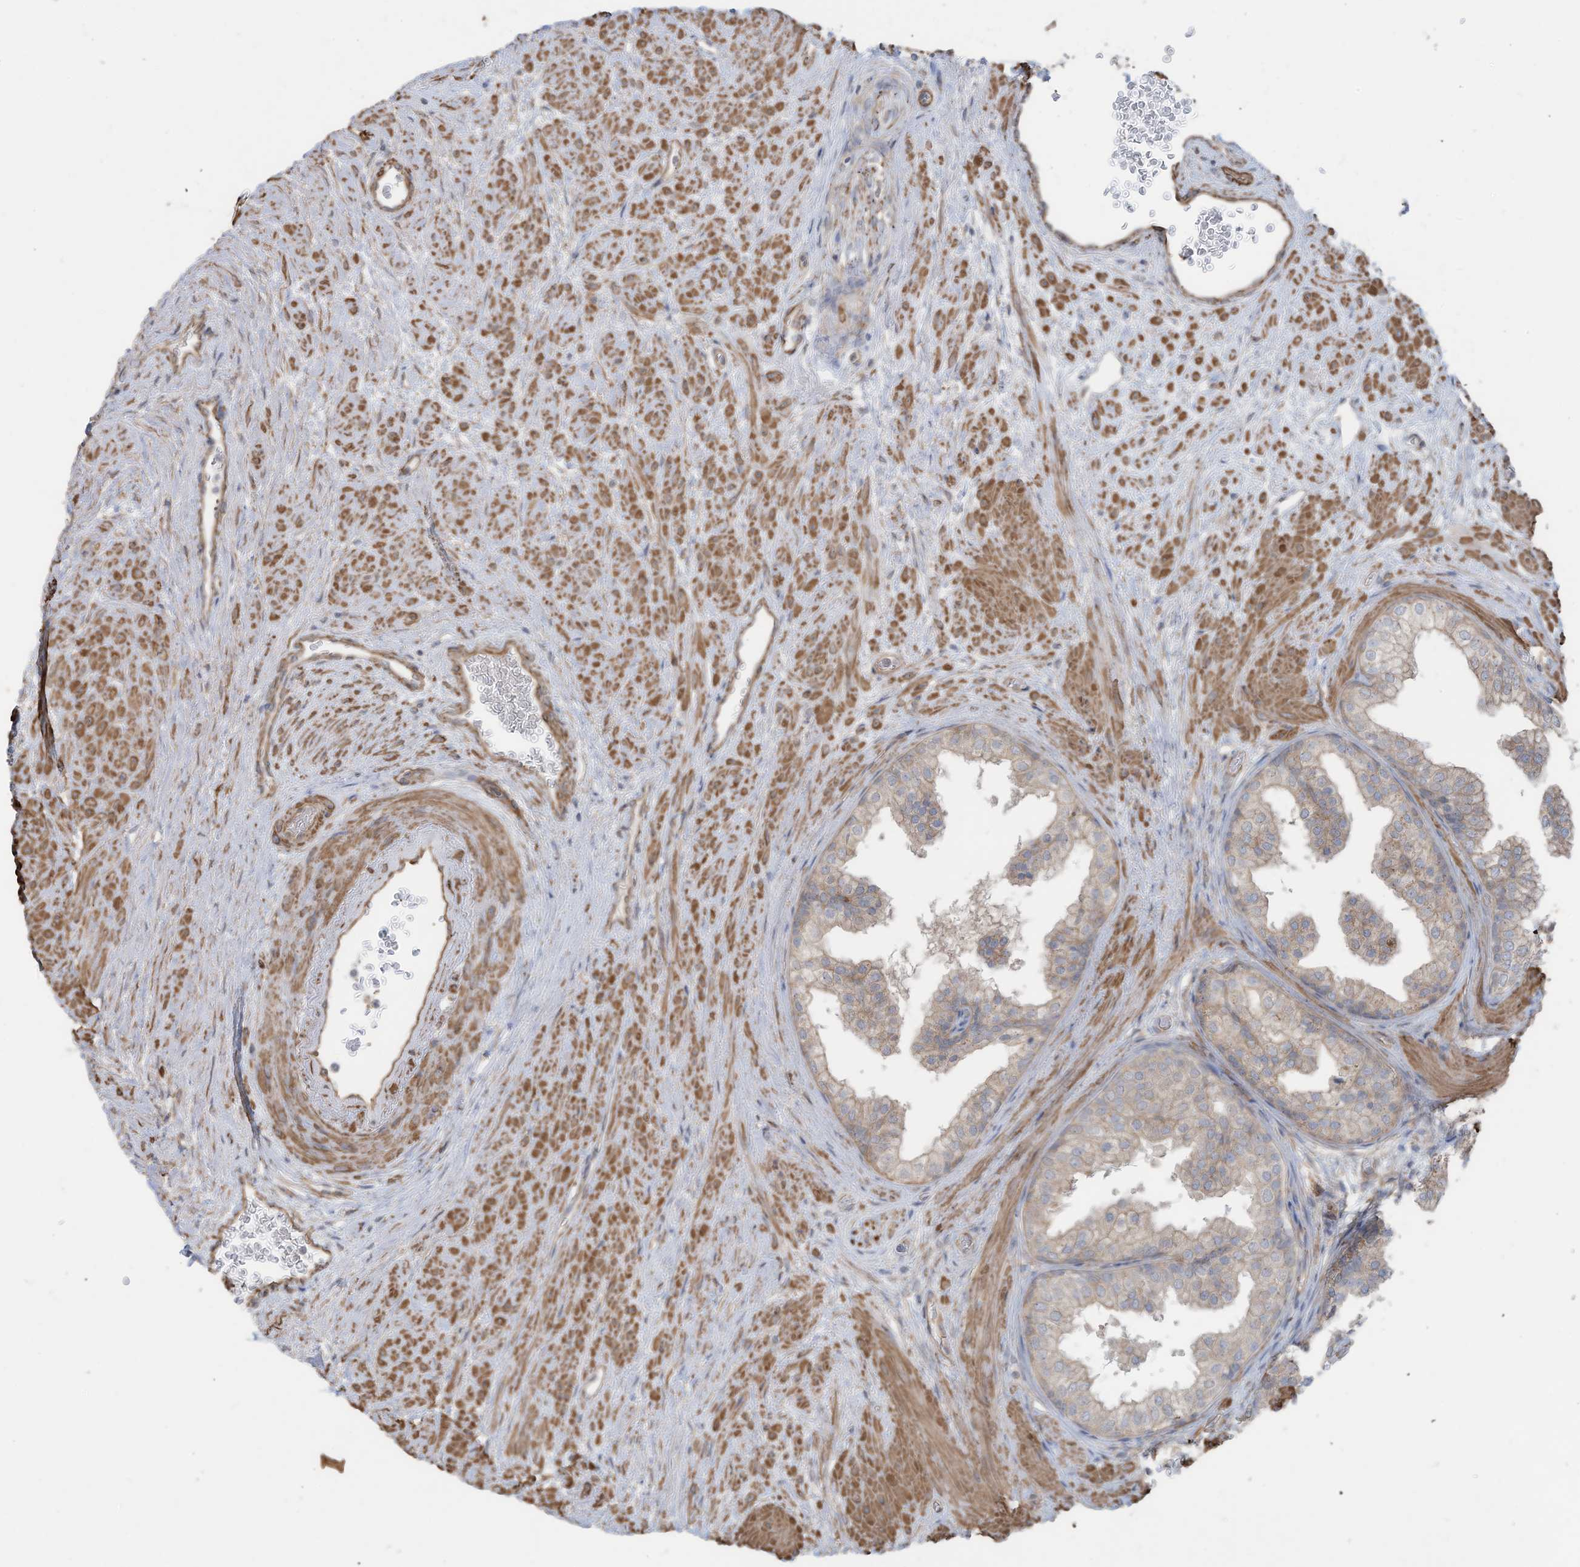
{"staining": {"intensity": "moderate", "quantity": "<25%", "location": "cytoplasmic/membranous"}, "tissue": "prostate", "cell_type": "Glandular cells", "image_type": "normal", "snomed": [{"axis": "morphology", "description": "Normal tissue, NOS"}, {"axis": "topography", "description": "Prostate"}], "caption": "Immunohistochemical staining of unremarkable prostate reveals <25% levels of moderate cytoplasmic/membranous protein expression in about <25% of glandular cells. (Stains: DAB in brown, nuclei in blue, Microscopy: brightfield microscopy at high magnification).", "gene": "SLC17A7", "patient": {"sex": "male", "age": 48}}